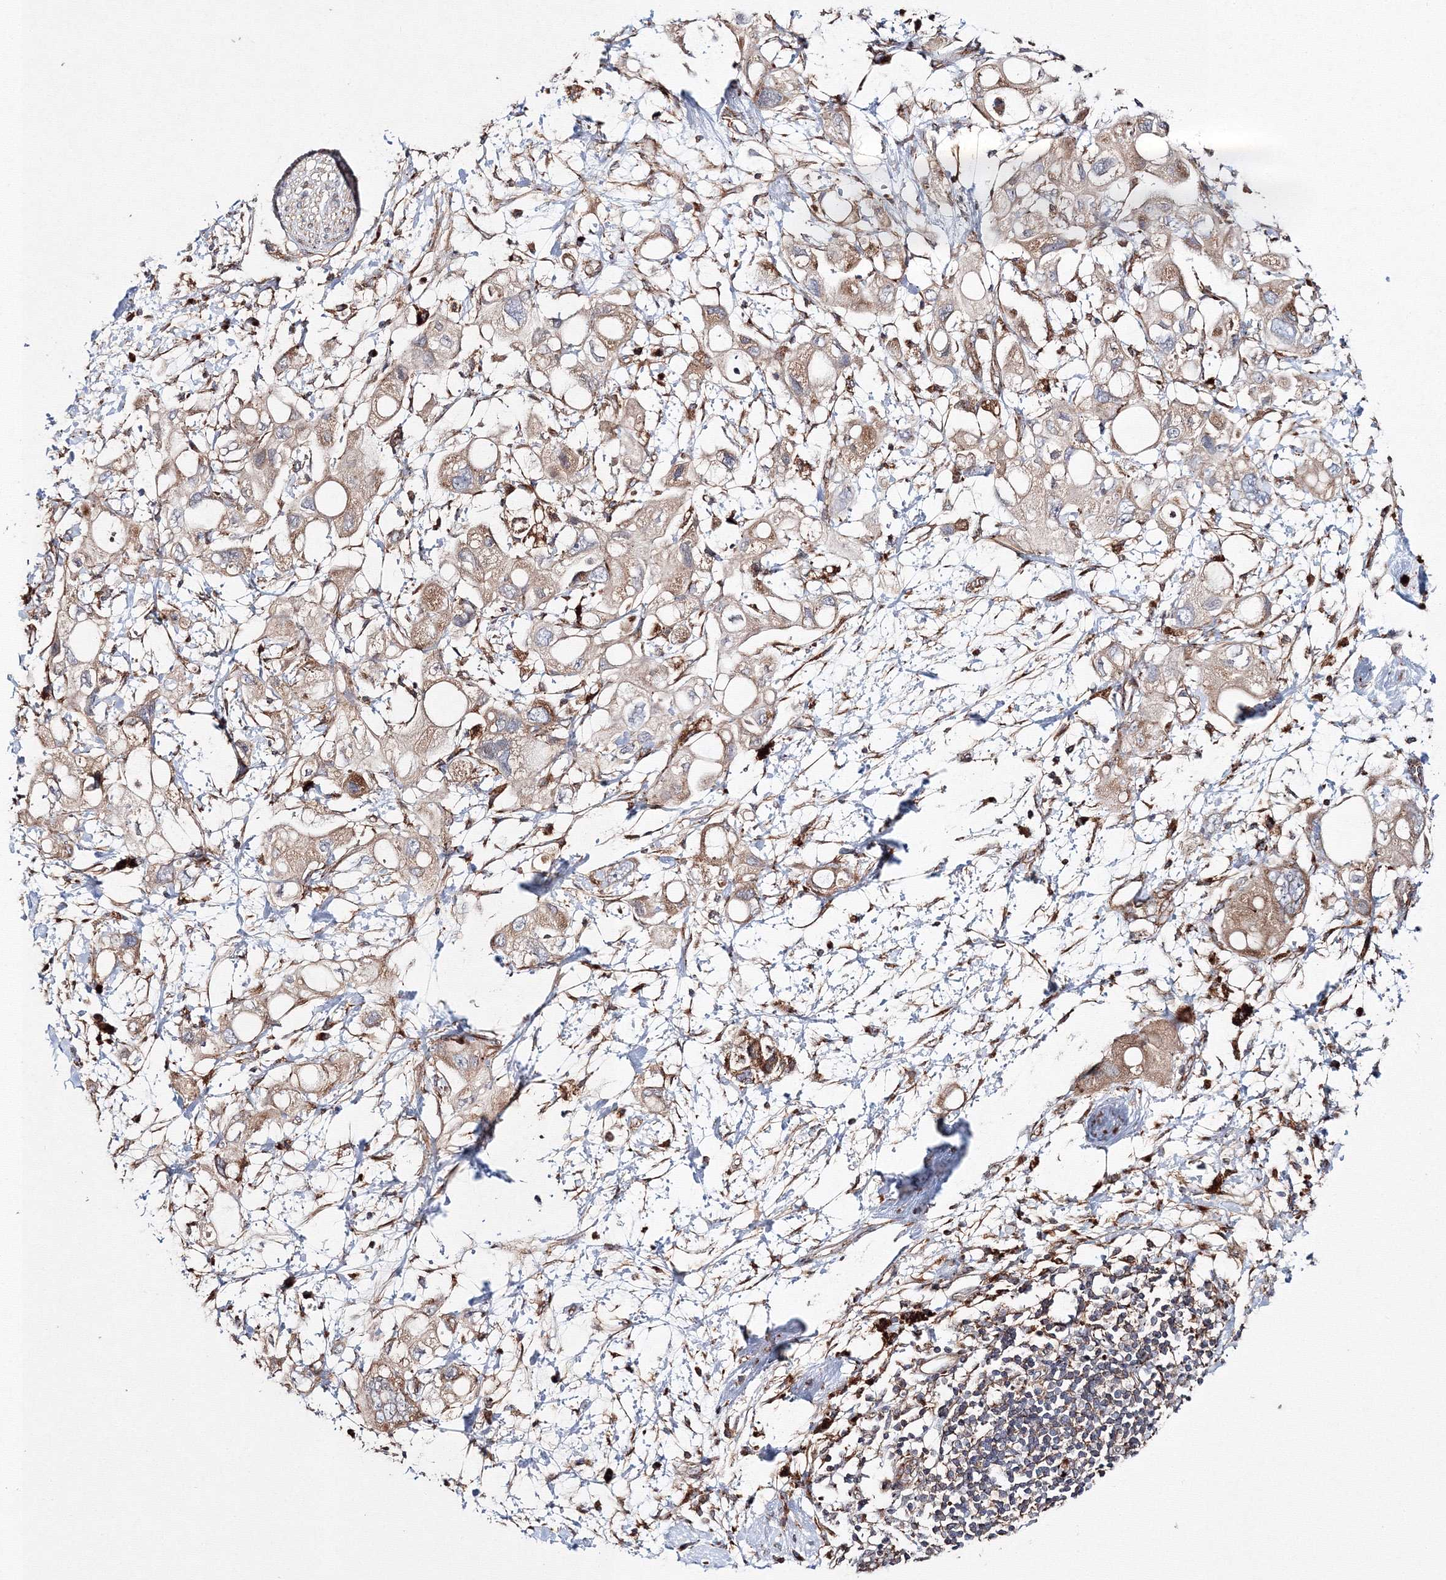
{"staining": {"intensity": "moderate", "quantity": ">75%", "location": "cytoplasmic/membranous"}, "tissue": "pancreatic cancer", "cell_type": "Tumor cells", "image_type": "cancer", "snomed": [{"axis": "morphology", "description": "Adenocarcinoma, NOS"}, {"axis": "topography", "description": "Pancreas"}], "caption": "The image displays a brown stain indicating the presence of a protein in the cytoplasmic/membranous of tumor cells in adenocarcinoma (pancreatic).", "gene": "DDO", "patient": {"sex": "female", "age": 56}}